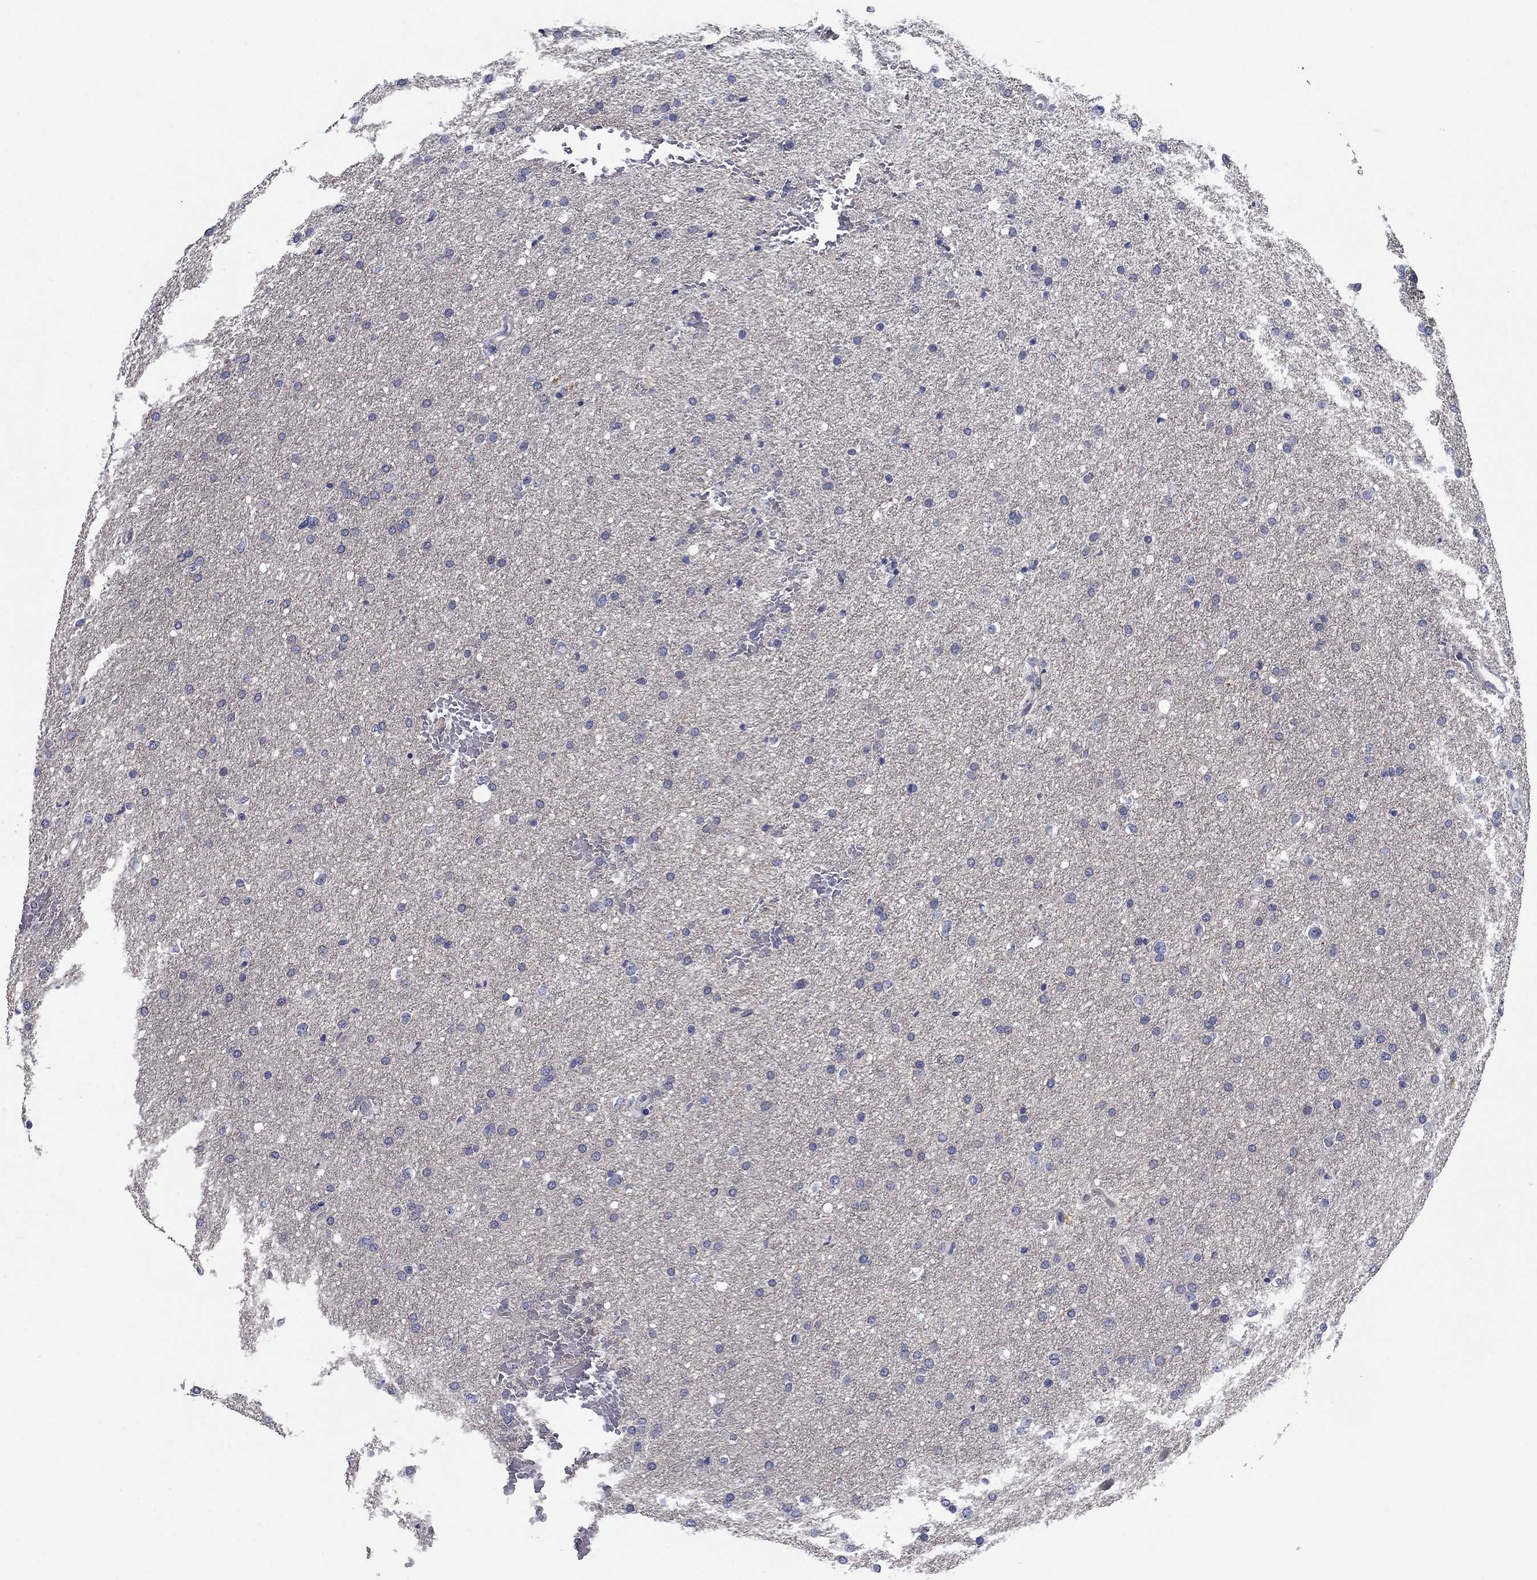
{"staining": {"intensity": "negative", "quantity": "none", "location": "none"}, "tissue": "glioma", "cell_type": "Tumor cells", "image_type": "cancer", "snomed": [{"axis": "morphology", "description": "Glioma, malignant, Low grade"}, {"axis": "topography", "description": "Brain"}], "caption": "This is an immunohistochemistry image of human glioma. There is no positivity in tumor cells.", "gene": "KIF15", "patient": {"sex": "female", "age": 37}}